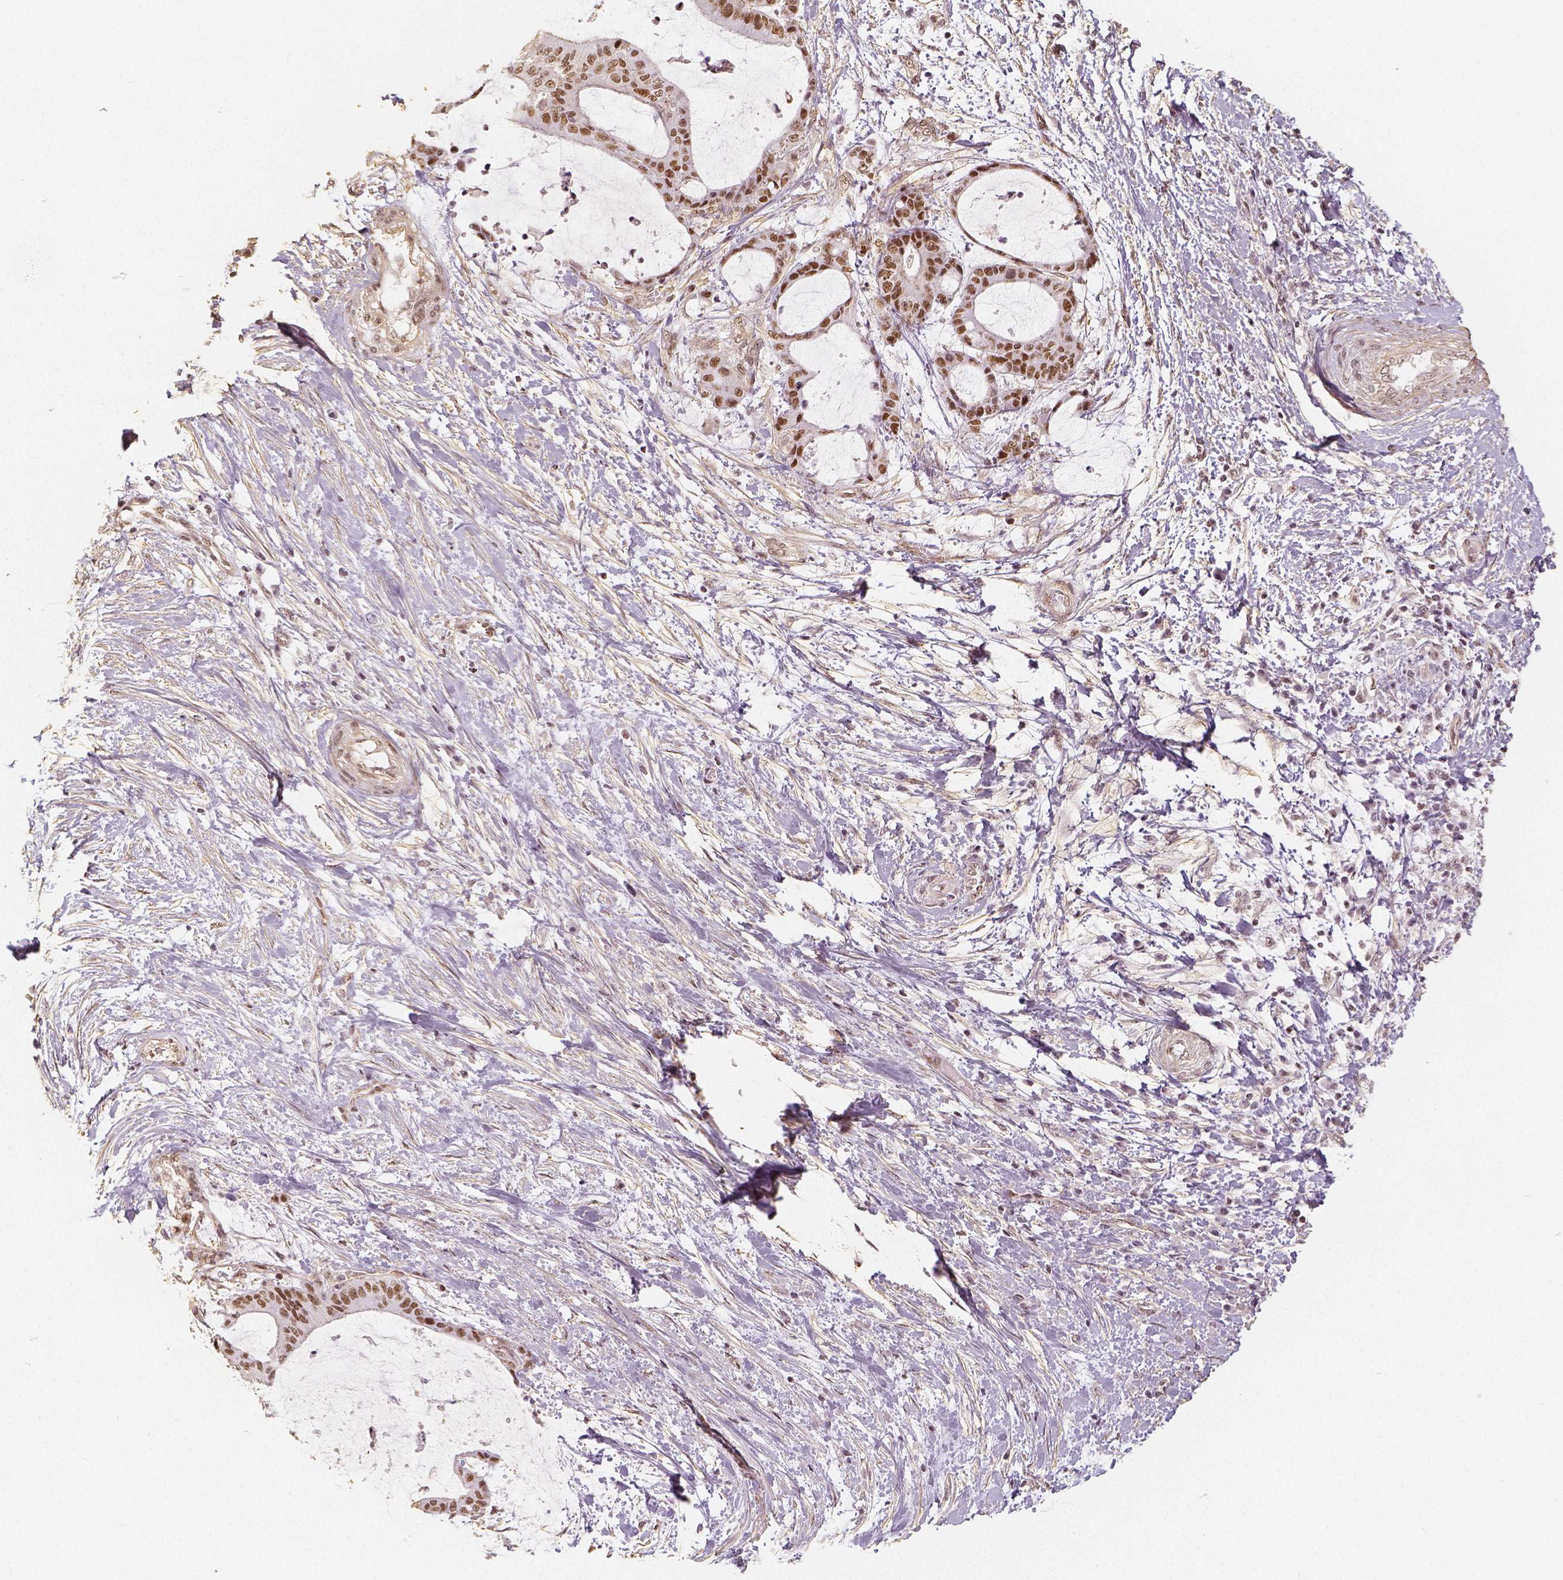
{"staining": {"intensity": "moderate", "quantity": ">75%", "location": "nuclear"}, "tissue": "liver cancer", "cell_type": "Tumor cells", "image_type": "cancer", "snomed": [{"axis": "morphology", "description": "Cholangiocarcinoma"}, {"axis": "topography", "description": "Liver"}], "caption": "Immunohistochemistry (DAB (3,3'-diaminobenzidine)) staining of human cholangiocarcinoma (liver) shows moderate nuclear protein expression in about >75% of tumor cells.", "gene": "HDAC1", "patient": {"sex": "female", "age": 73}}